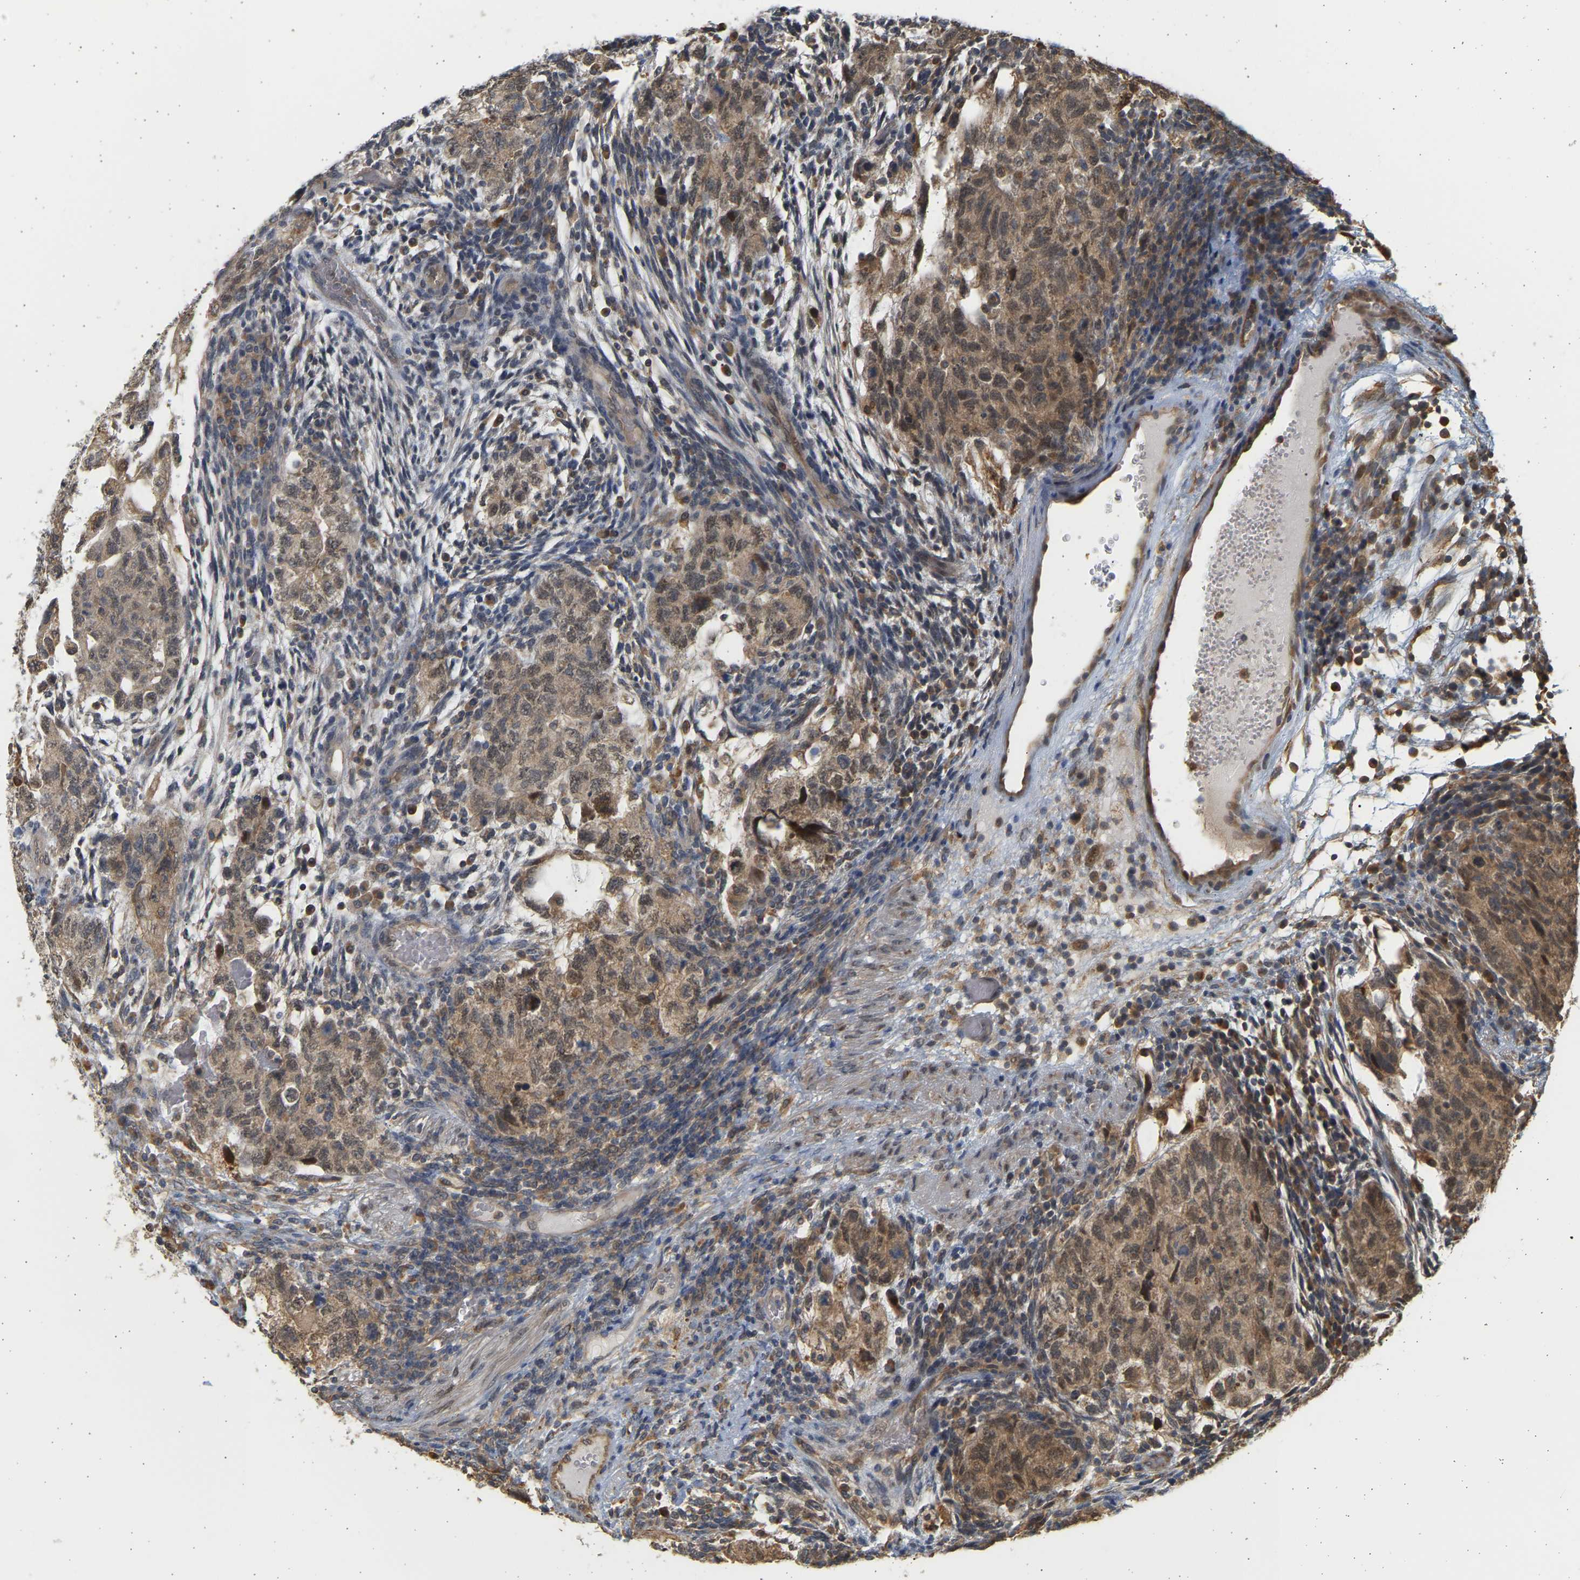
{"staining": {"intensity": "moderate", "quantity": ">75%", "location": "cytoplasmic/membranous,nuclear"}, "tissue": "testis cancer", "cell_type": "Tumor cells", "image_type": "cancer", "snomed": [{"axis": "morphology", "description": "Normal tissue, NOS"}, {"axis": "morphology", "description": "Carcinoma, Embryonal, NOS"}, {"axis": "topography", "description": "Testis"}], "caption": "Tumor cells show medium levels of moderate cytoplasmic/membranous and nuclear positivity in approximately >75% of cells in human embryonal carcinoma (testis). Using DAB (3,3'-diaminobenzidine) (brown) and hematoxylin (blue) stains, captured at high magnification using brightfield microscopy.", "gene": "B4GALT6", "patient": {"sex": "male", "age": 36}}